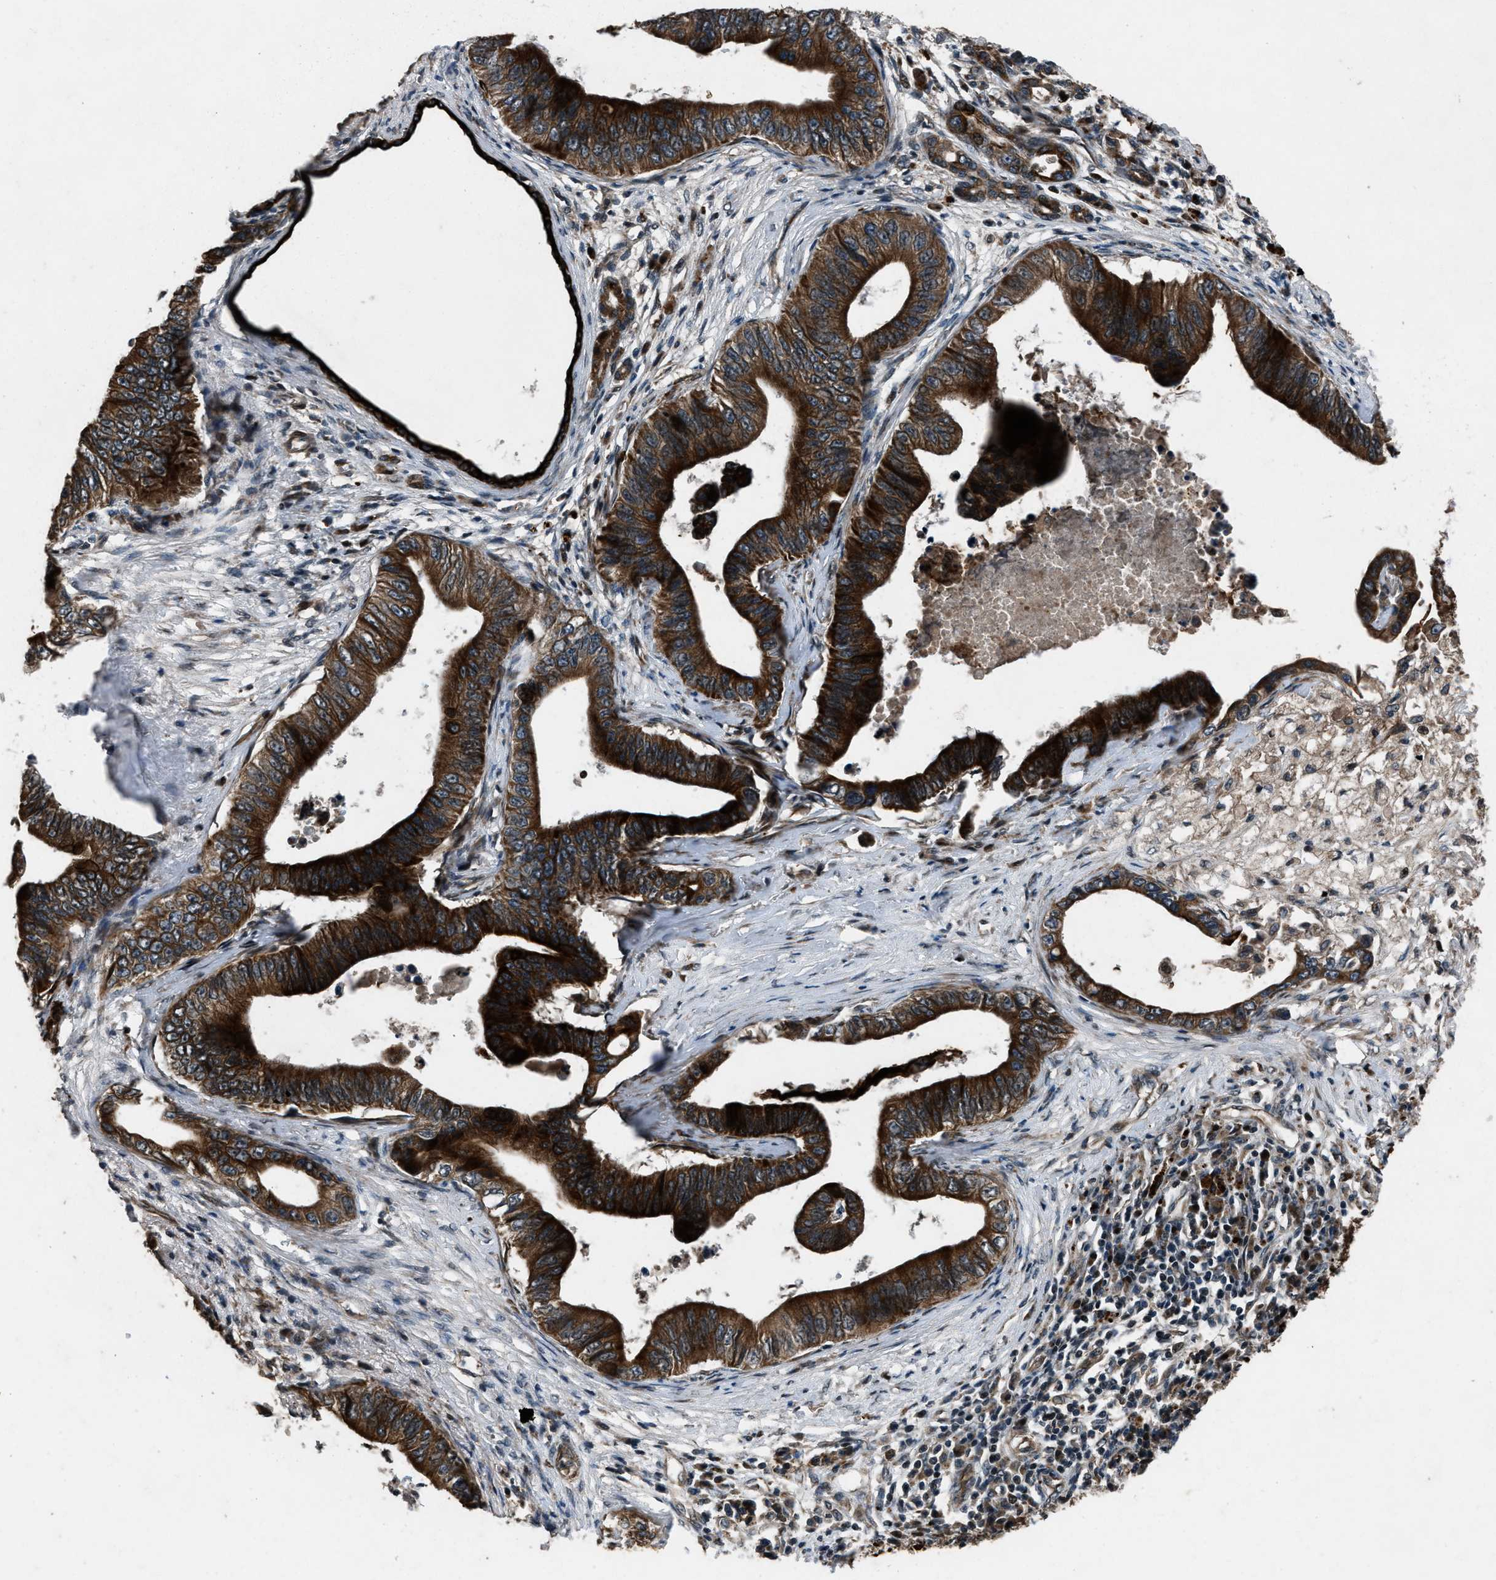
{"staining": {"intensity": "strong", "quantity": ">75%", "location": "cytoplasmic/membranous"}, "tissue": "pancreatic cancer", "cell_type": "Tumor cells", "image_type": "cancer", "snomed": [{"axis": "morphology", "description": "Adenocarcinoma, NOS"}, {"axis": "topography", "description": "Pancreas"}], "caption": "Protein expression analysis of human adenocarcinoma (pancreatic) reveals strong cytoplasmic/membranous staining in about >75% of tumor cells. (brown staining indicates protein expression, while blue staining denotes nuclei).", "gene": "IRAK4", "patient": {"sex": "male", "age": 77}}